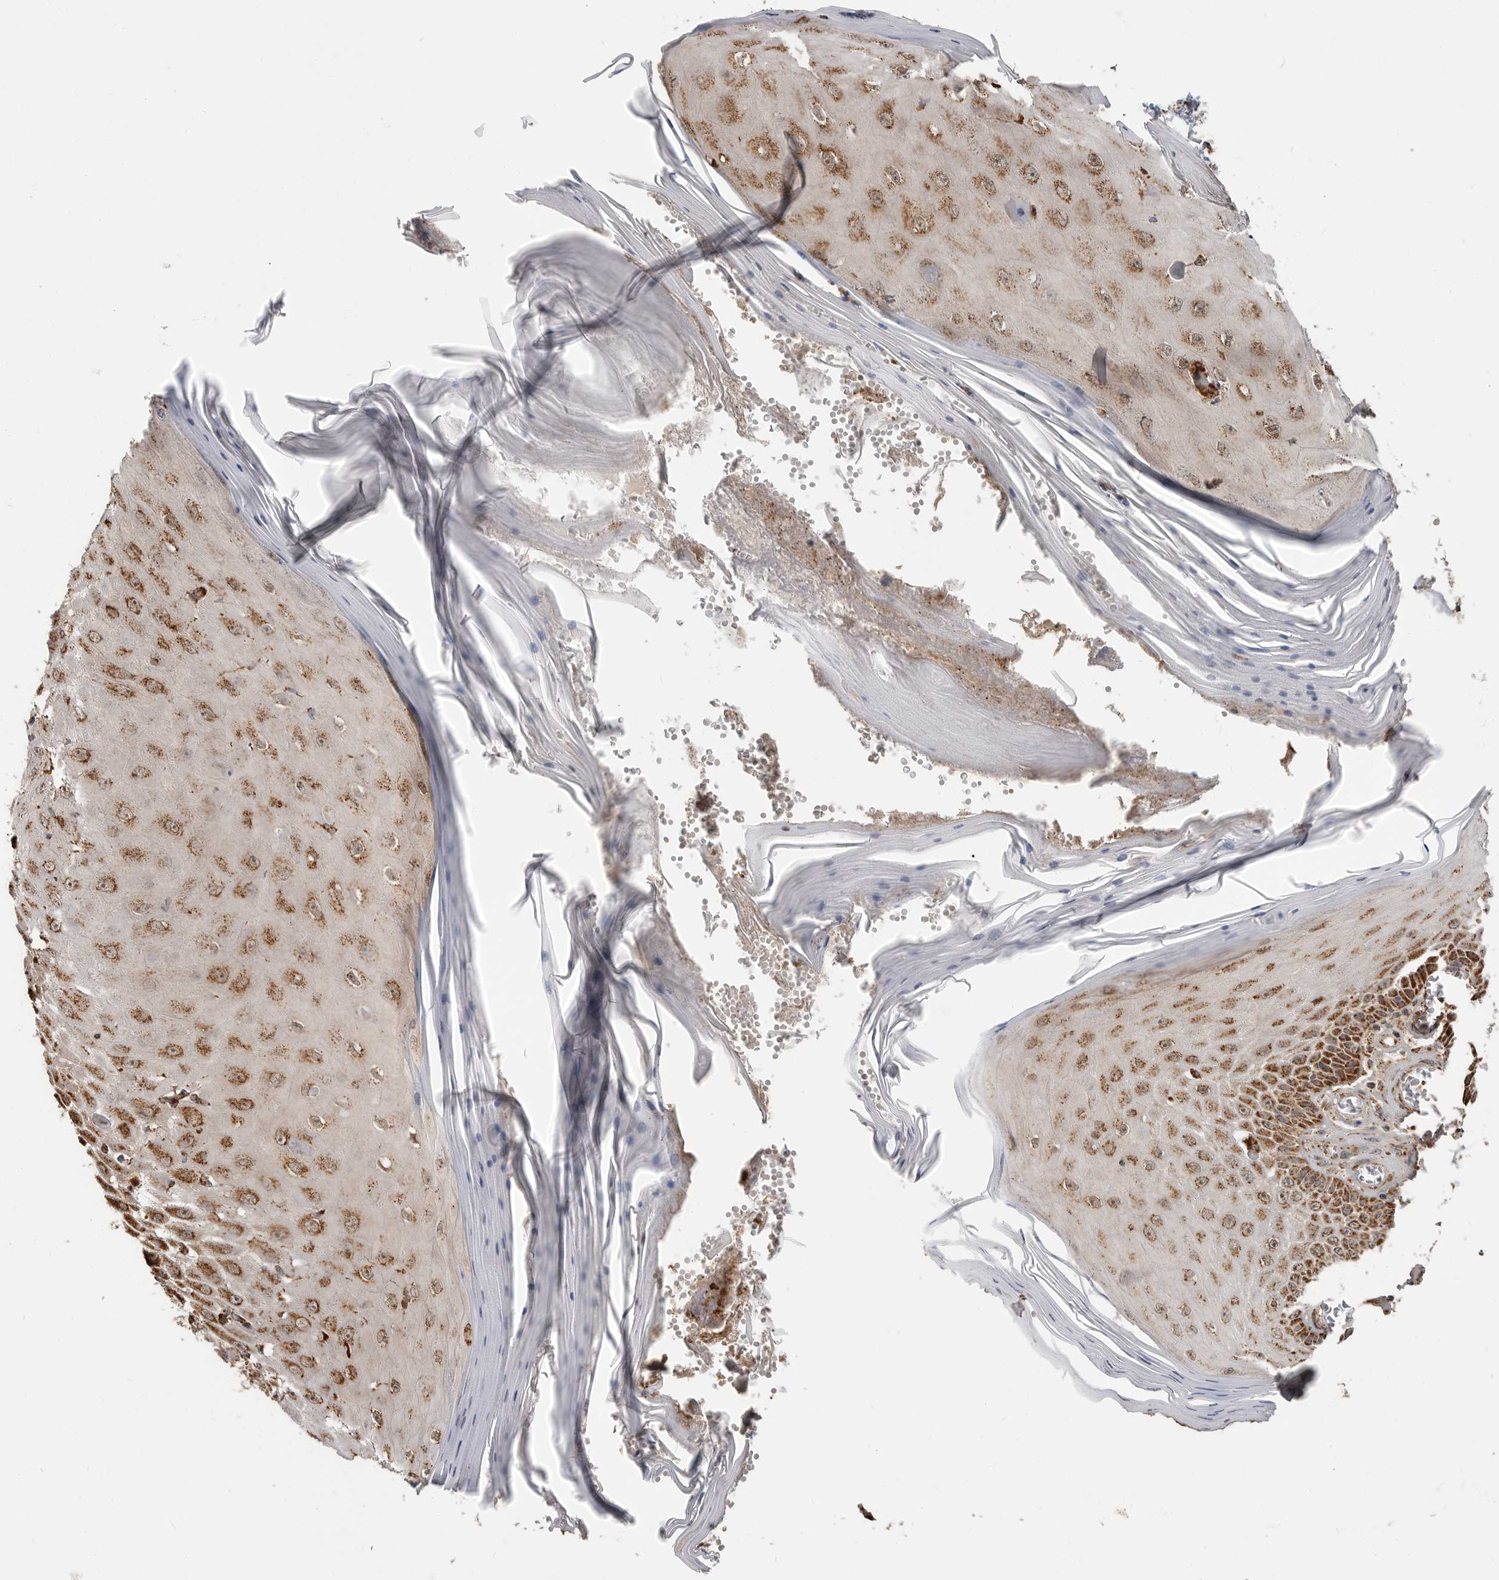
{"staining": {"intensity": "moderate", "quantity": ">75%", "location": "cytoplasmic/membranous"}, "tissue": "skin cancer", "cell_type": "Tumor cells", "image_type": "cancer", "snomed": [{"axis": "morphology", "description": "Squamous cell carcinoma, NOS"}, {"axis": "topography", "description": "Skin"}], "caption": "Approximately >75% of tumor cells in human squamous cell carcinoma (skin) show moderate cytoplasmic/membranous protein positivity as visualized by brown immunohistochemical staining.", "gene": "GCNT2", "patient": {"sex": "female", "age": 73}}